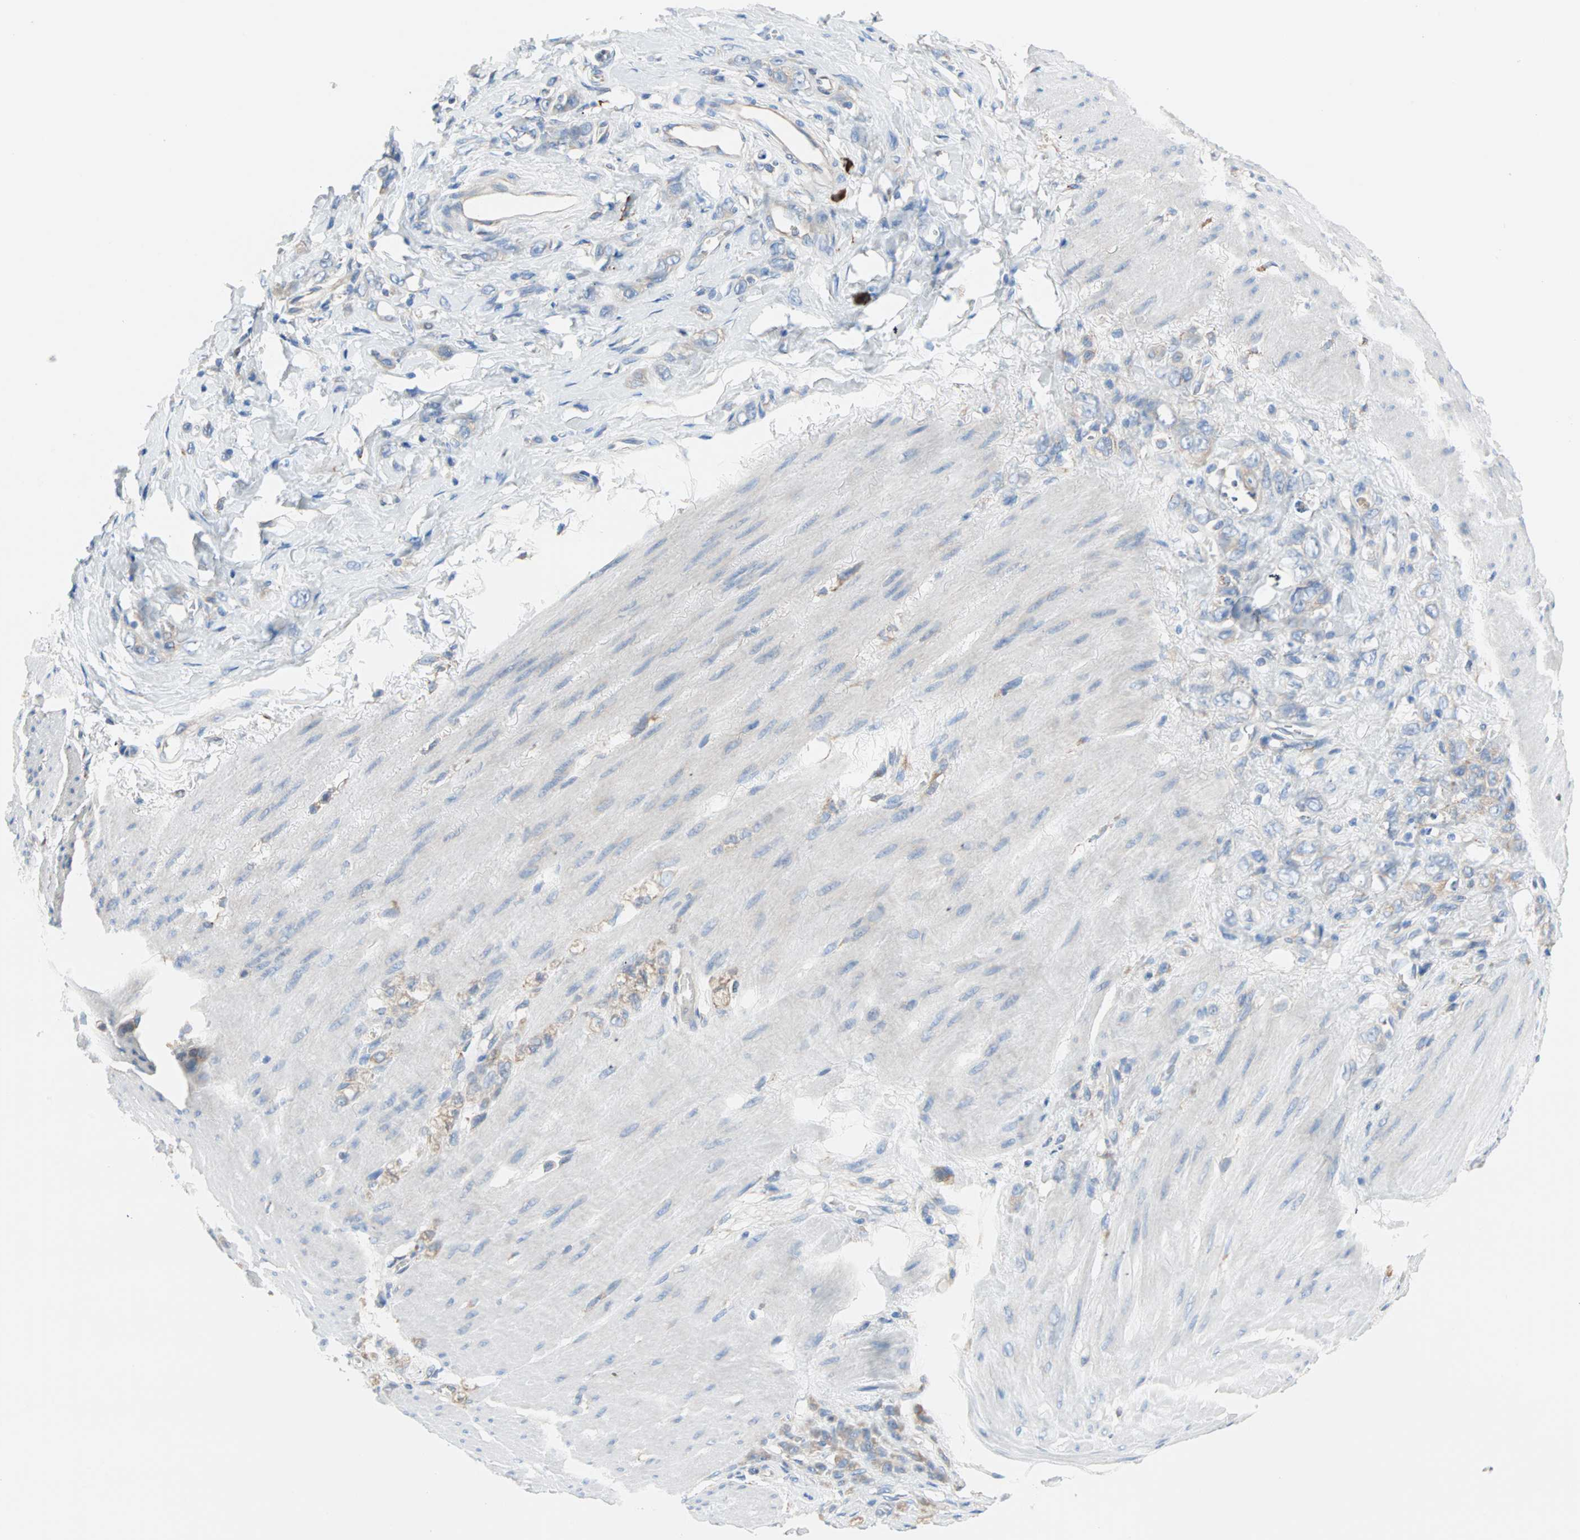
{"staining": {"intensity": "weak", "quantity": "25%-75%", "location": "cytoplasmic/membranous"}, "tissue": "stomach cancer", "cell_type": "Tumor cells", "image_type": "cancer", "snomed": [{"axis": "morphology", "description": "Adenocarcinoma, NOS"}, {"axis": "topography", "description": "Stomach"}], "caption": "Protein staining reveals weak cytoplasmic/membranous staining in about 25%-75% of tumor cells in stomach cancer (adenocarcinoma).", "gene": "PLCXD1", "patient": {"sex": "male", "age": 82}}